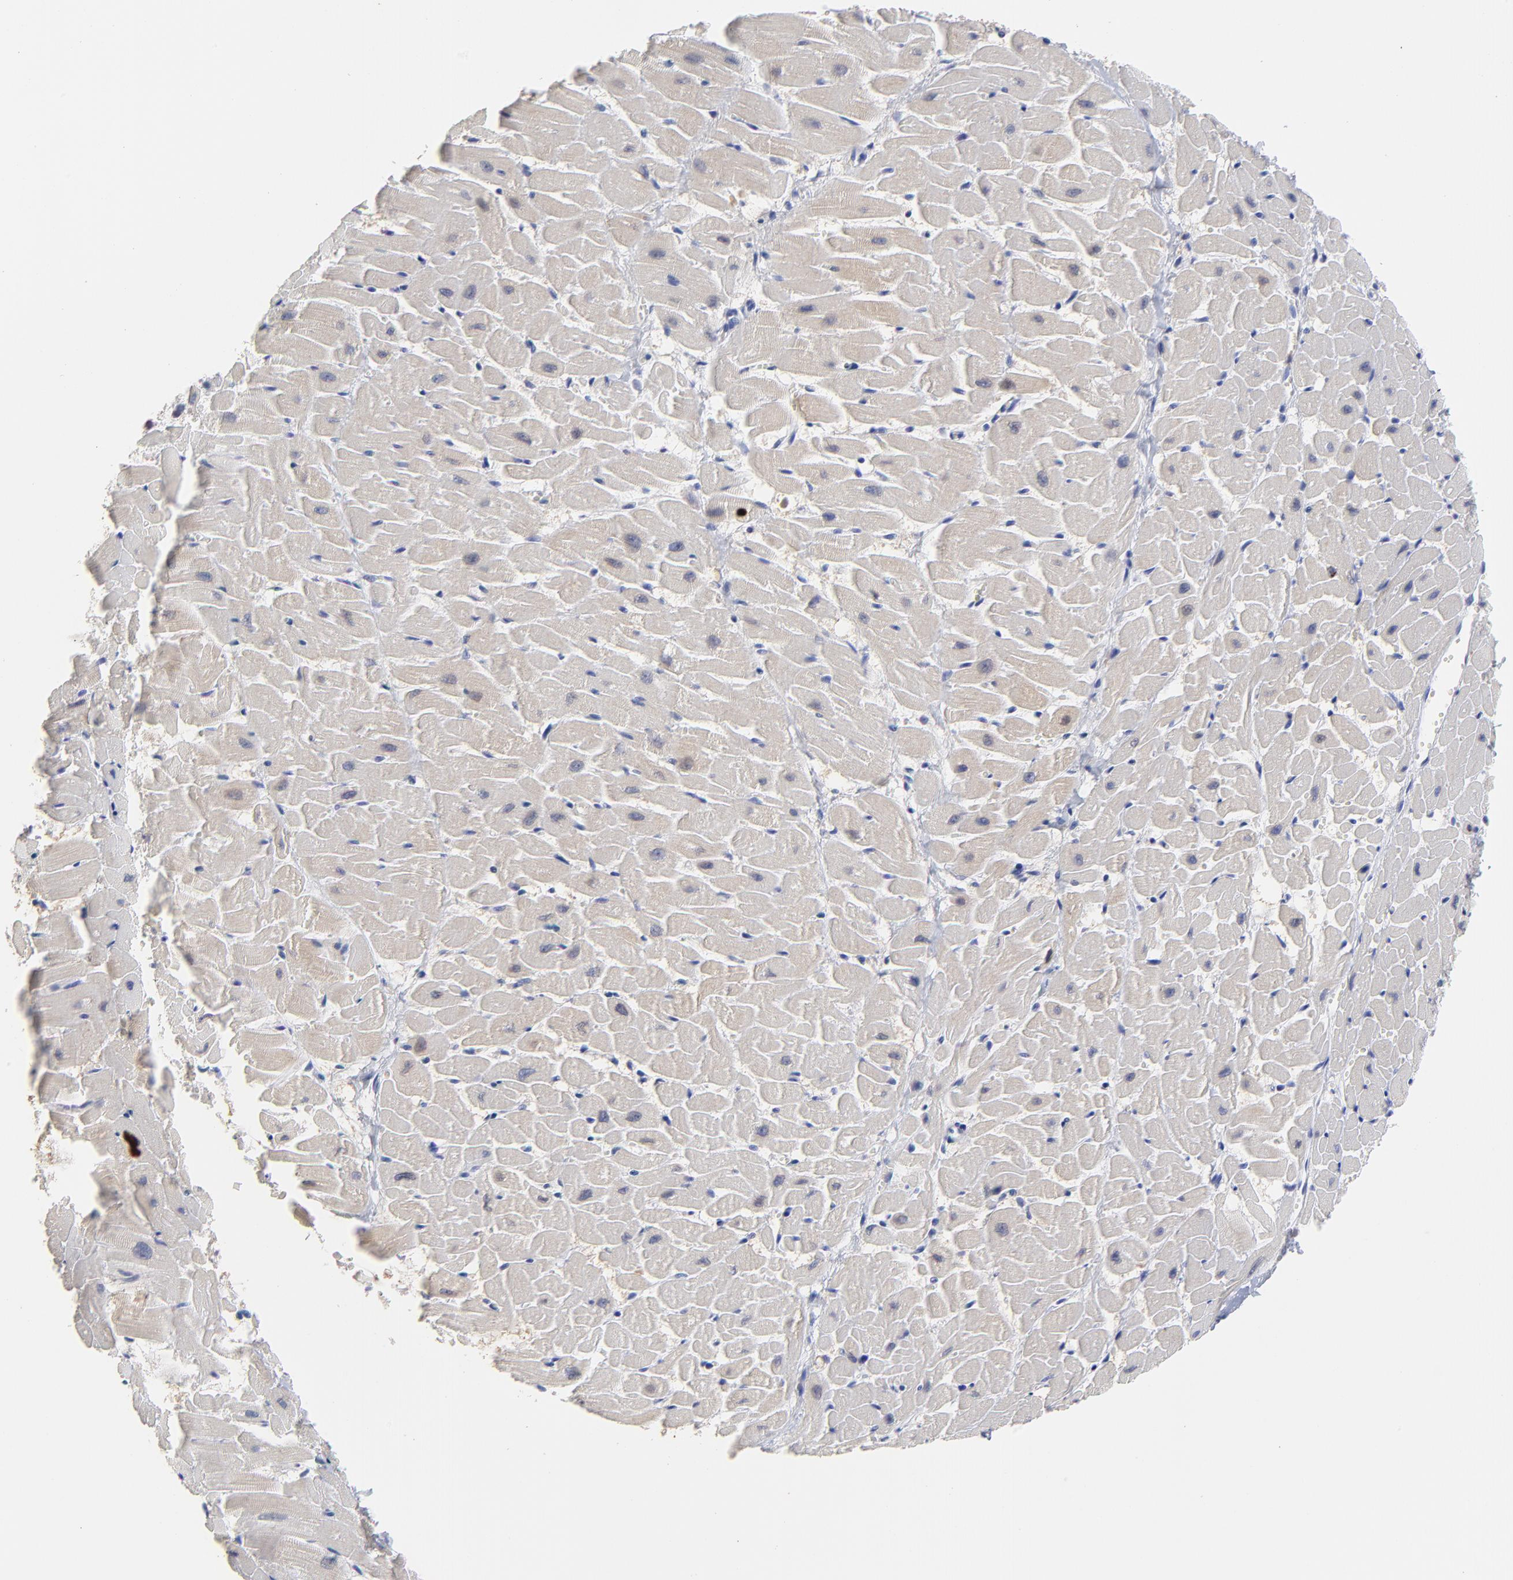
{"staining": {"intensity": "weak", "quantity": "25%-75%", "location": "cytoplasmic/membranous"}, "tissue": "heart muscle", "cell_type": "Cardiomyocytes", "image_type": "normal", "snomed": [{"axis": "morphology", "description": "Normal tissue, NOS"}, {"axis": "topography", "description": "Heart"}], "caption": "DAB (3,3'-diaminobenzidine) immunohistochemical staining of normal human heart muscle shows weak cytoplasmic/membranous protein positivity in approximately 25%-75% of cardiomyocytes.", "gene": "SMARCA1", "patient": {"sex": "female", "age": 19}}